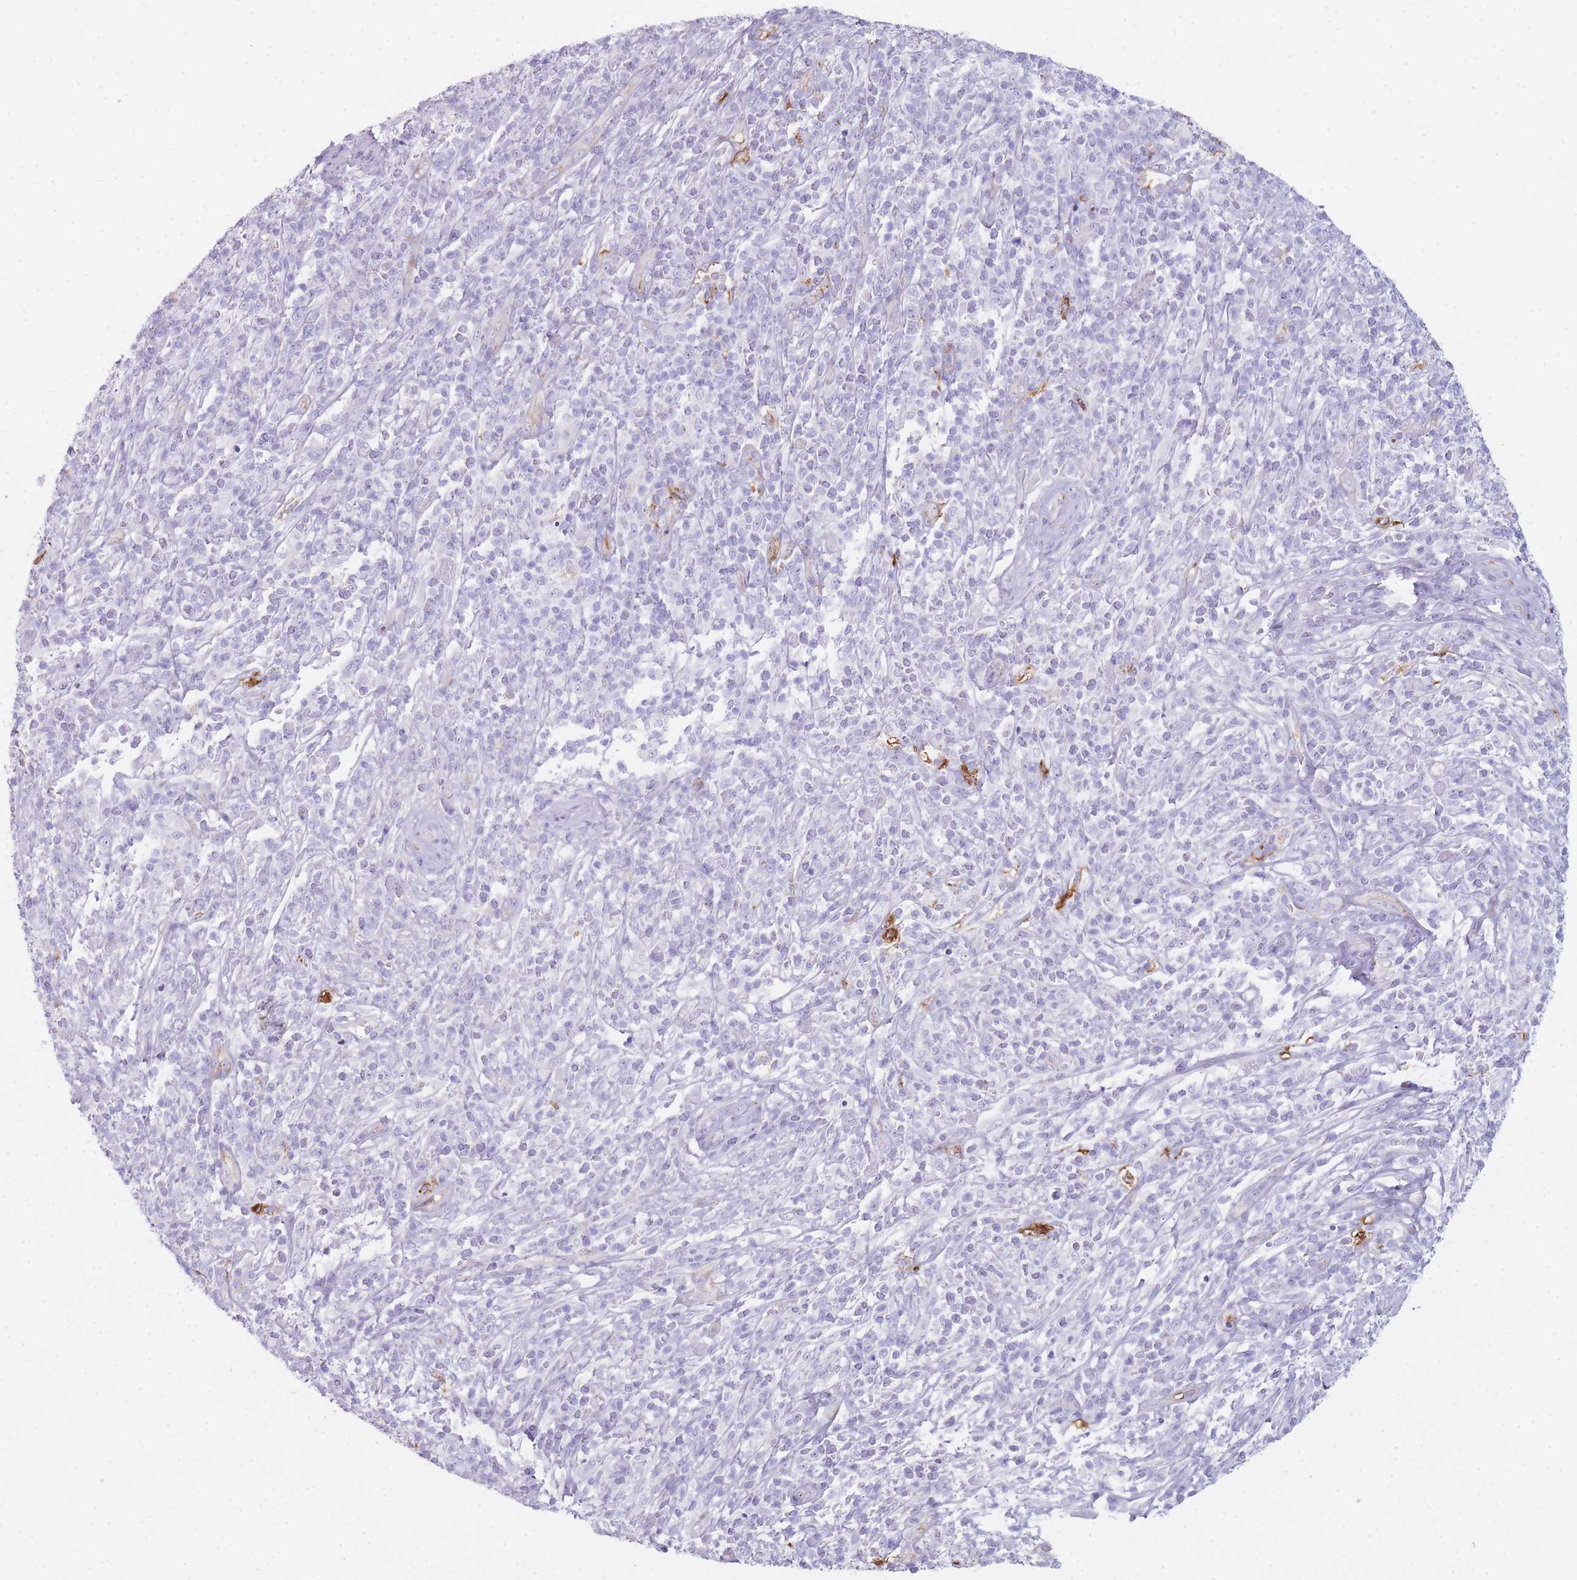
{"staining": {"intensity": "negative", "quantity": "none", "location": "none"}, "tissue": "melanoma", "cell_type": "Tumor cells", "image_type": "cancer", "snomed": [{"axis": "morphology", "description": "Malignant melanoma, NOS"}, {"axis": "topography", "description": "Skin"}], "caption": "DAB (3,3'-diaminobenzidine) immunohistochemical staining of human malignant melanoma reveals no significant expression in tumor cells.", "gene": "UTP14A", "patient": {"sex": "male", "age": 66}}